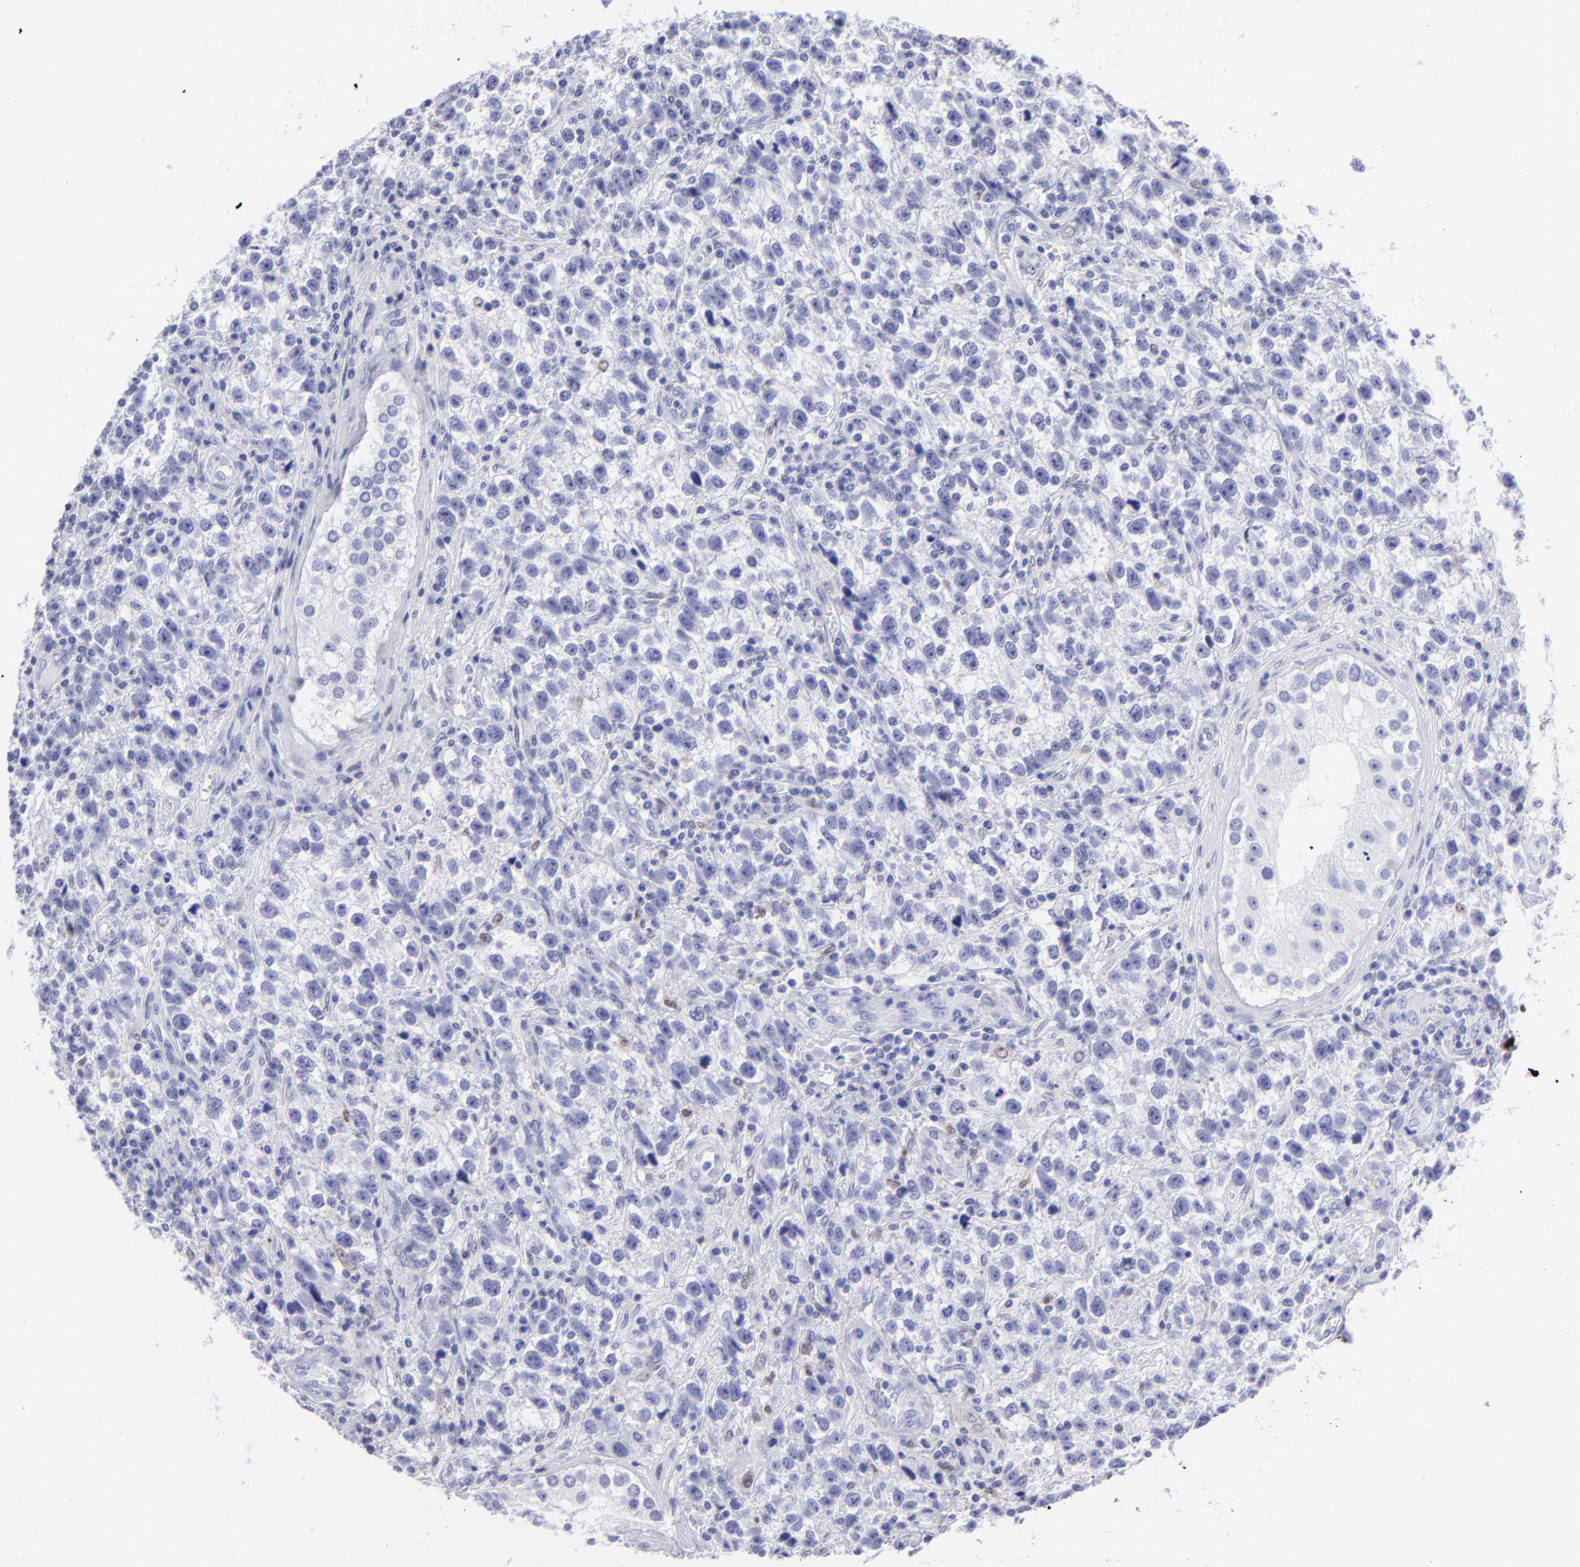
{"staining": {"intensity": "negative", "quantity": "none", "location": "none"}, "tissue": "testis cancer", "cell_type": "Tumor cells", "image_type": "cancer", "snomed": [{"axis": "morphology", "description": "Seminoma, NOS"}, {"axis": "topography", "description": "Testis"}], "caption": "DAB (3,3'-diaminobenzidine) immunohistochemical staining of human seminoma (testis) shows no significant staining in tumor cells.", "gene": "MITF", "patient": {"sex": "male", "age": 38}}